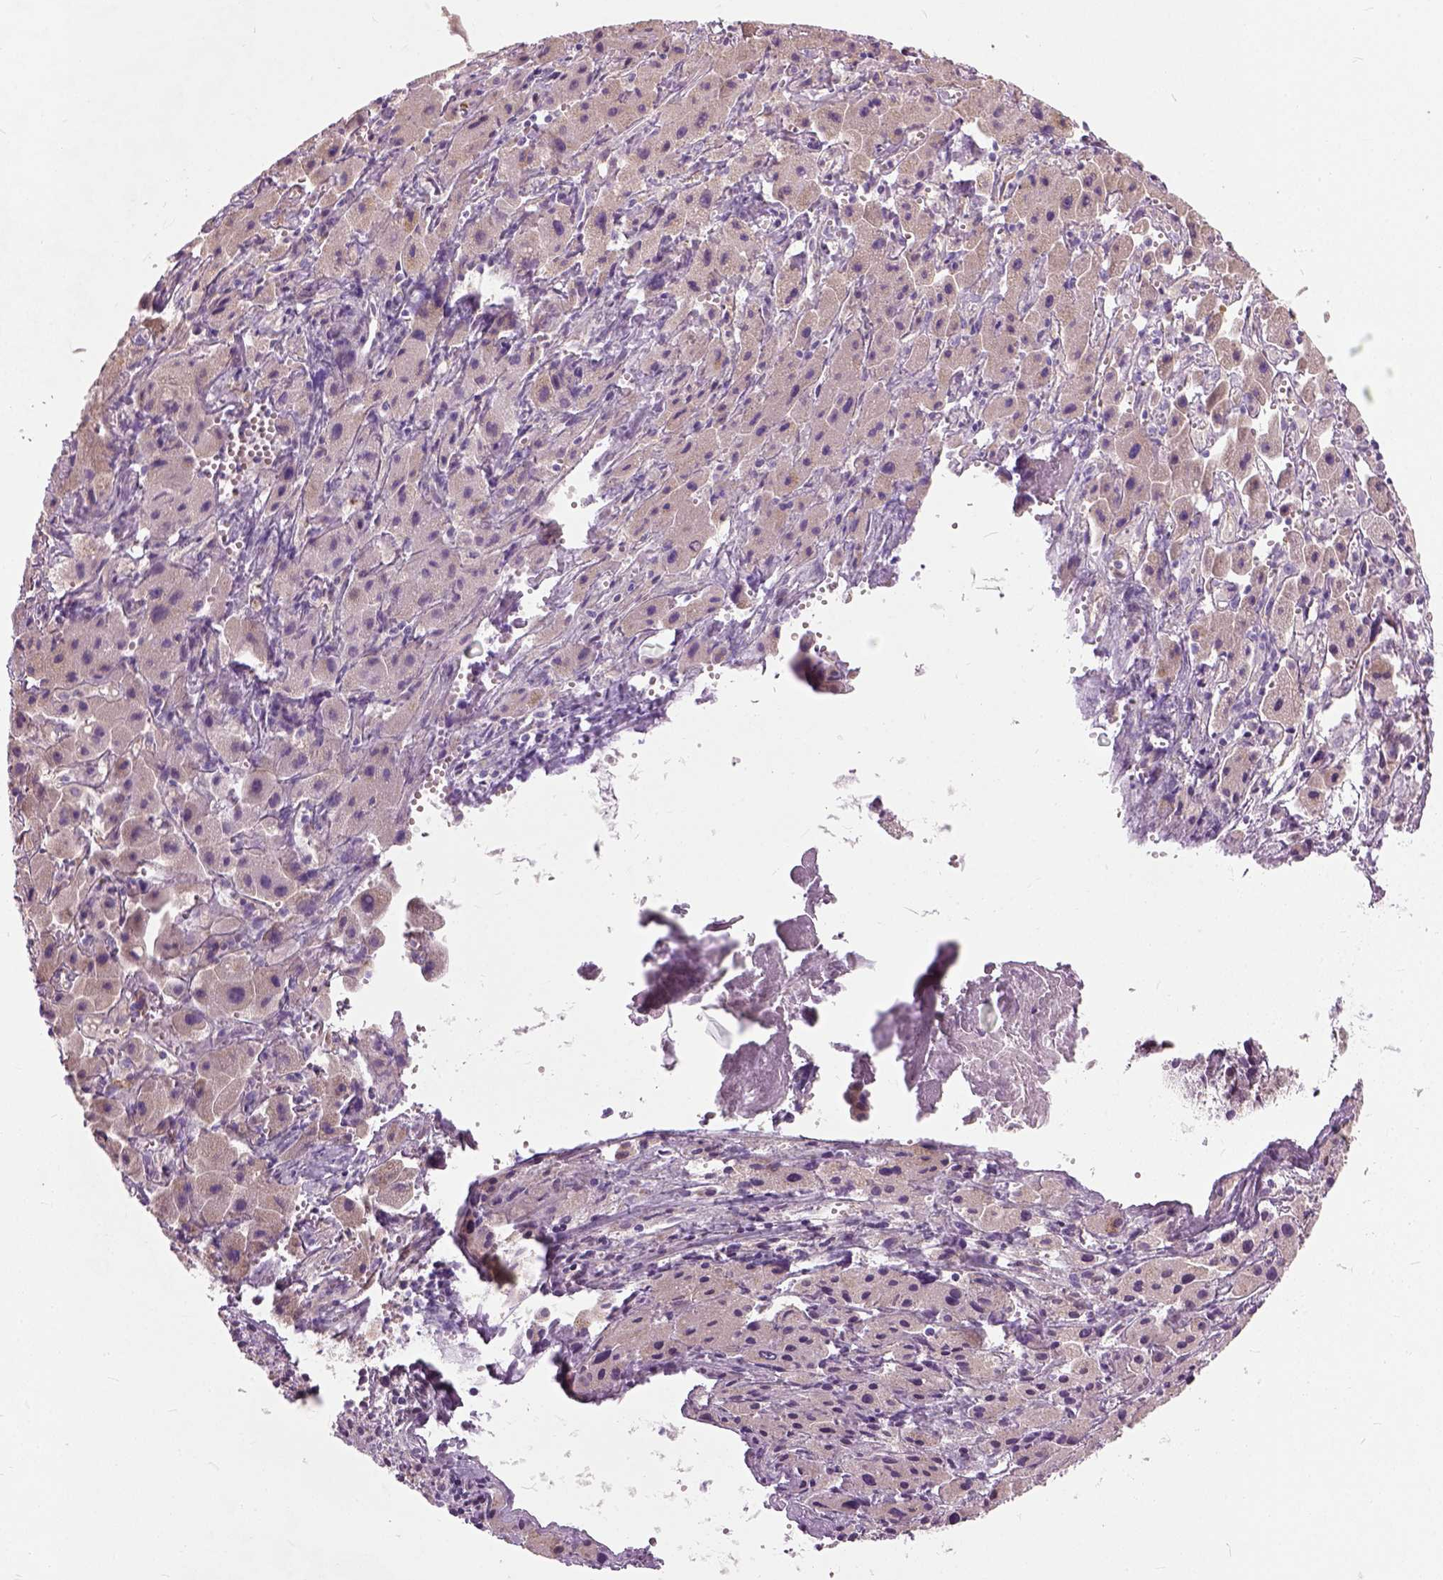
{"staining": {"intensity": "negative", "quantity": "none", "location": "none"}, "tissue": "liver cancer", "cell_type": "Tumor cells", "image_type": "cancer", "snomed": [{"axis": "morphology", "description": "Cholangiocarcinoma"}, {"axis": "topography", "description": "Liver"}], "caption": "Cholangiocarcinoma (liver) was stained to show a protein in brown. There is no significant expression in tumor cells.", "gene": "TRIM72", "patient": {"sex": "female", "age": 61}}